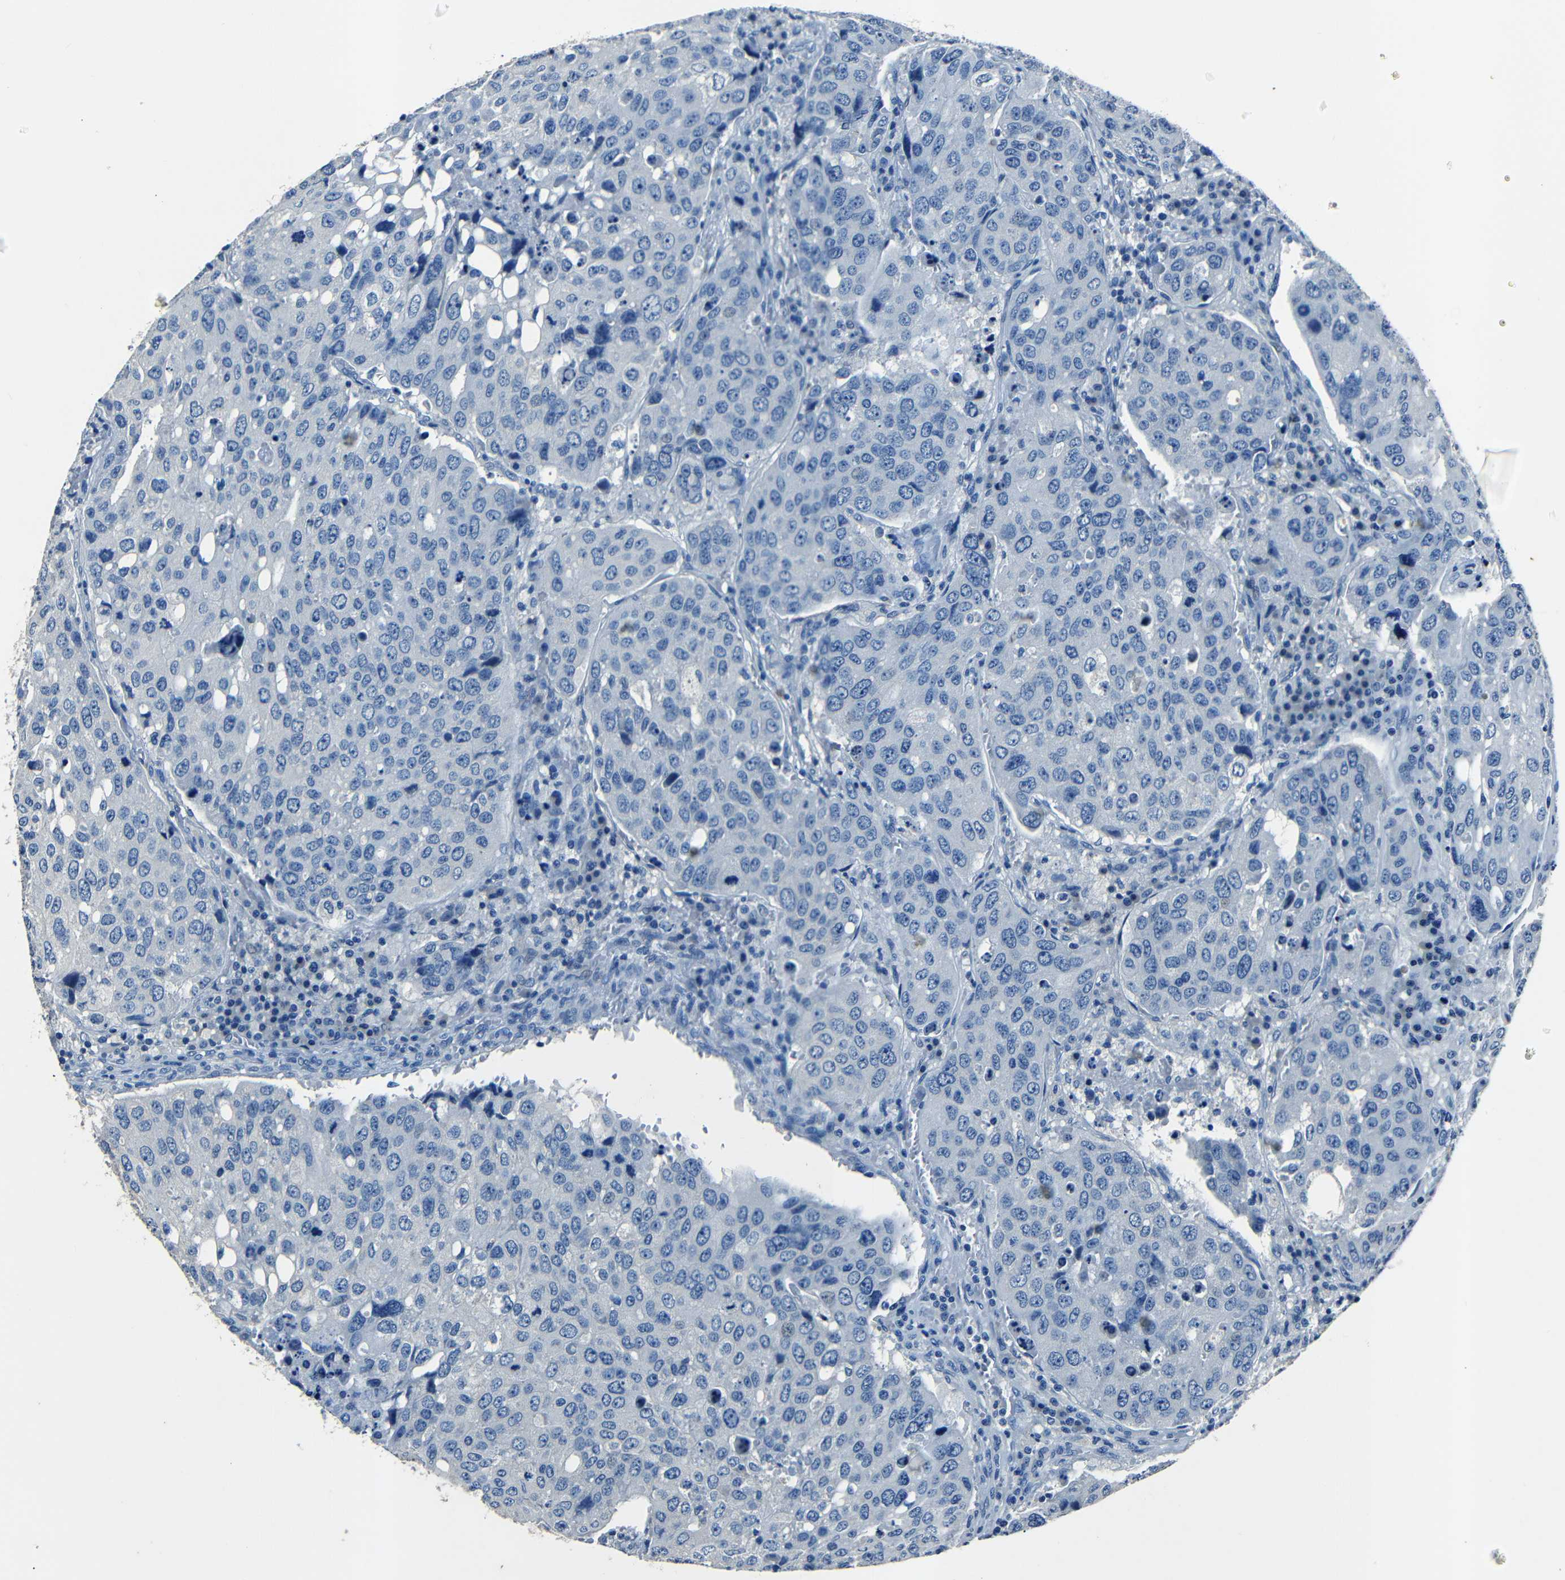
{"staining": {"intensity": "negative", "quantity": "none", "location": "none"}, "tissue": "urothelial cancer", "cell_type": "Tumor cells", "image_type": "cancer", "snomed": [{"axis": "morphology", "description": "Urothelial carcinoma, High grade"}, {"axis": "topography", "description": "Lymph node"}, {"axis": "topography", "description": "Urinary bladder"}], "caption": "A micrograph of urothelial cancer stained for a protein shows no brown staining in tumor cells.", "gene": "NCMAP", "patient": {"sex": "male", "age": 51}}